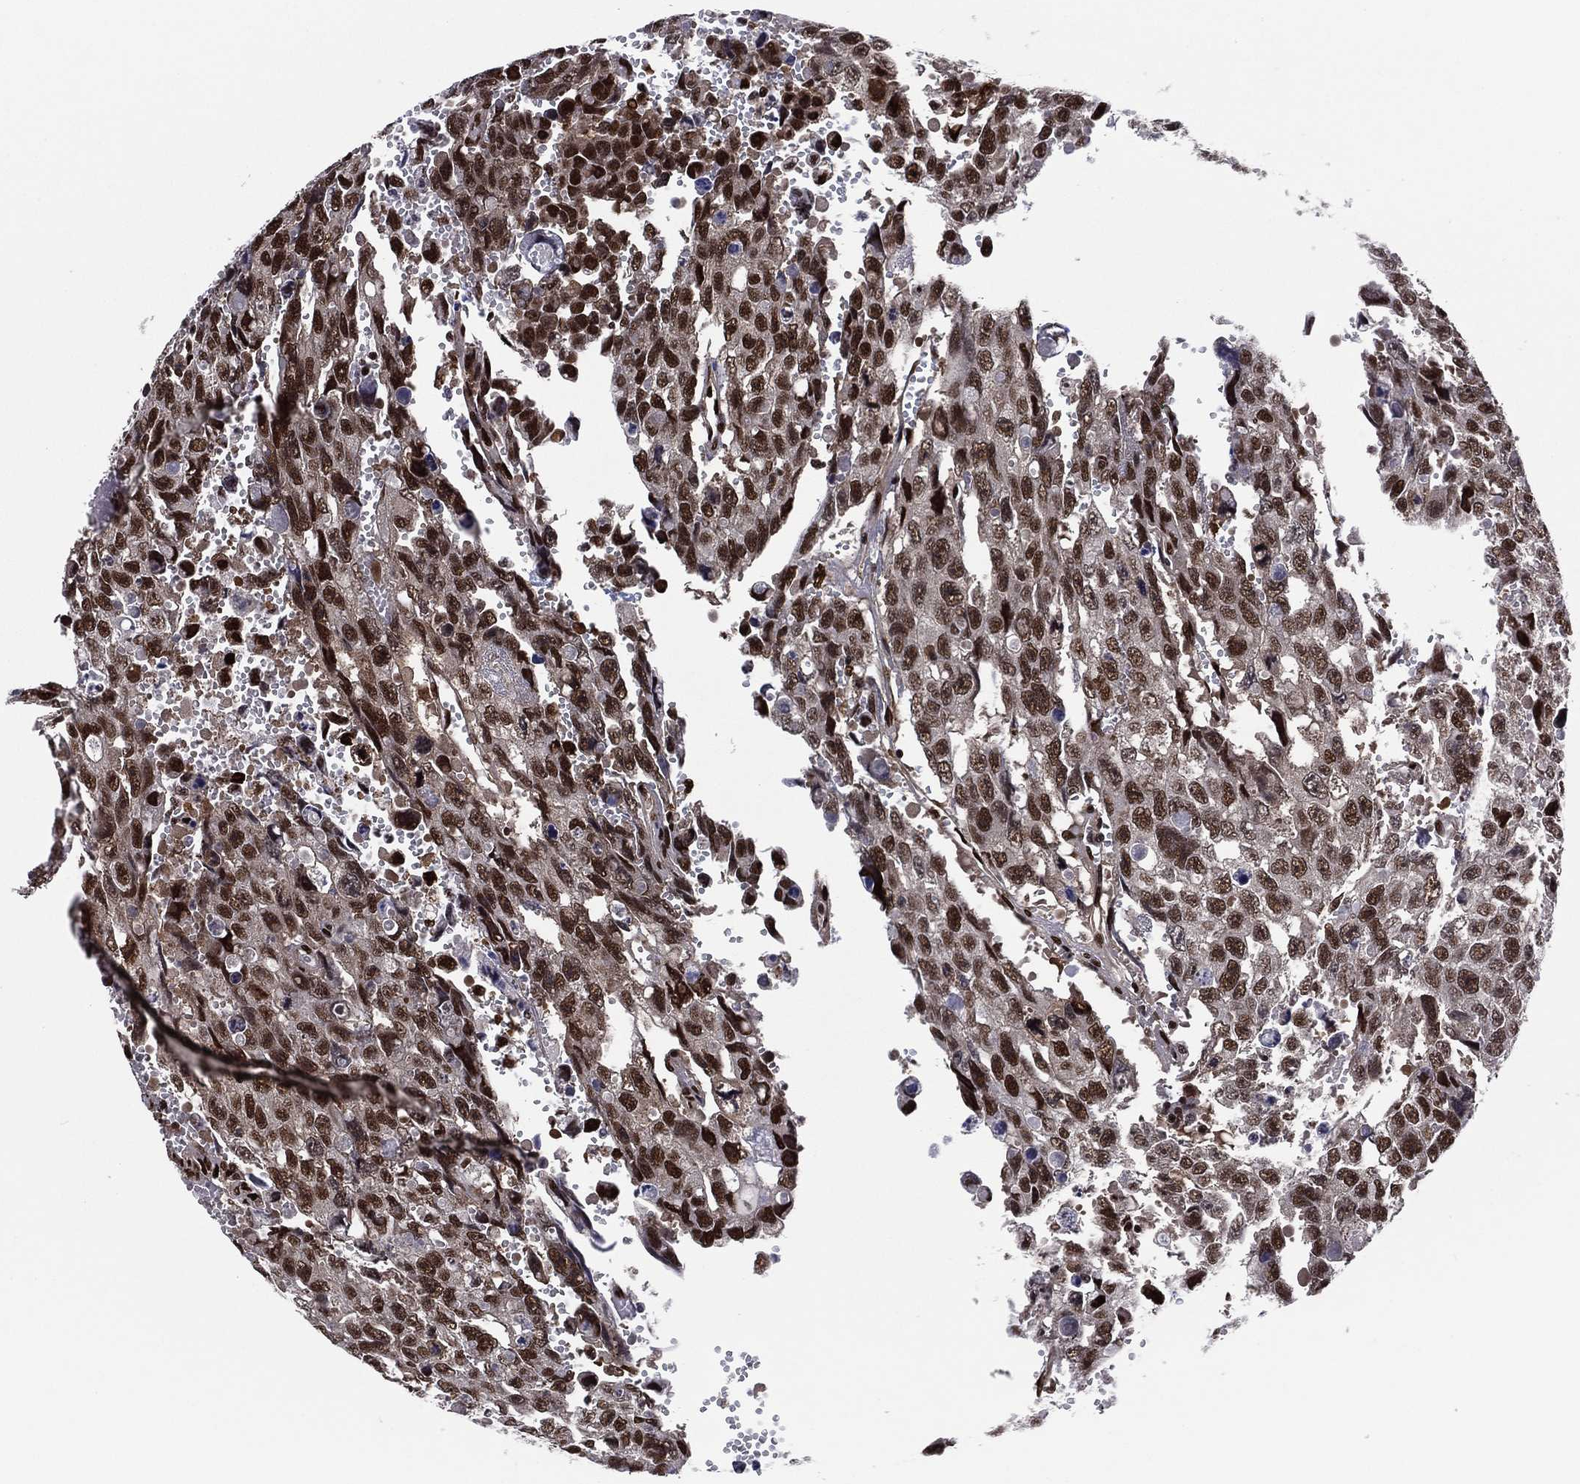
{"staining": {"intensity": "strong", "quantity": ">75%", "location": "nuclear"}, "tissue": "testis cancer", "cell_type": "Tumor cells", "image_type": "cancer", "snomed": [{"axis": "morphology", "description": "Seminoma, NOS"}, {"axis": "topography", "description": "Testis"}], "caption": "Testis cancer (seminoma) stained with a protein marker exhibits strong staining in tumor cells.", "gene": "TP53BP1", "patient": {"sex": "male", "age": 26}}